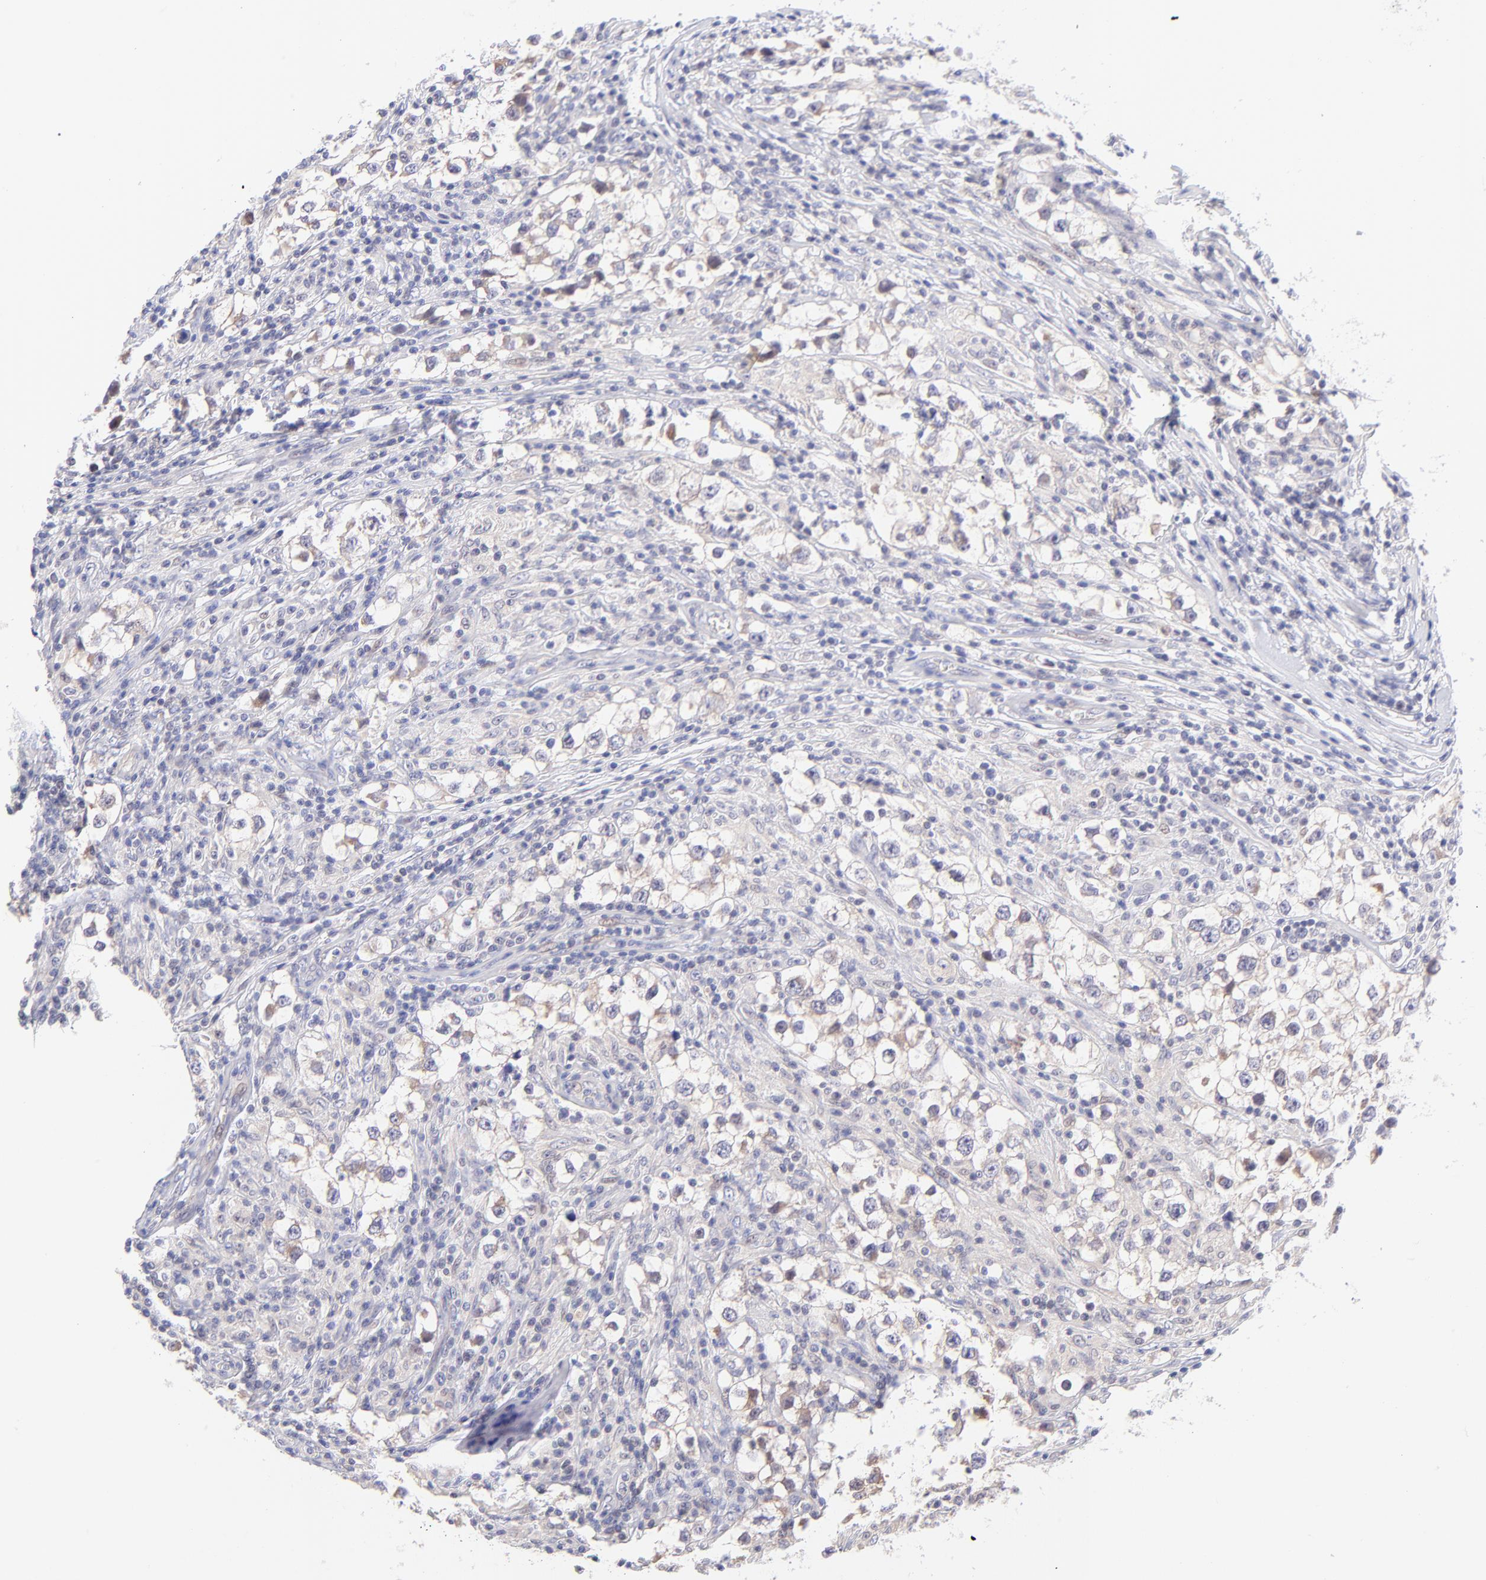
{"staining": {"intensity": "negative", "quantity": "none", "location": "none"}, "tissue": "testis cancer", "cell_type": "Tumor cells", "image_type": "cancer", "snomed": [{"axis": "morphology", "description": "Seminoma, NOS"}, {"axis": "topography", "description": "Testis"}], "caption": "This is an IHC micrograph of human seminoma (testis). There is no expression in tumor cells.", "gene": "PBDC1", "patient": {"sex": "male", "age": 32}}